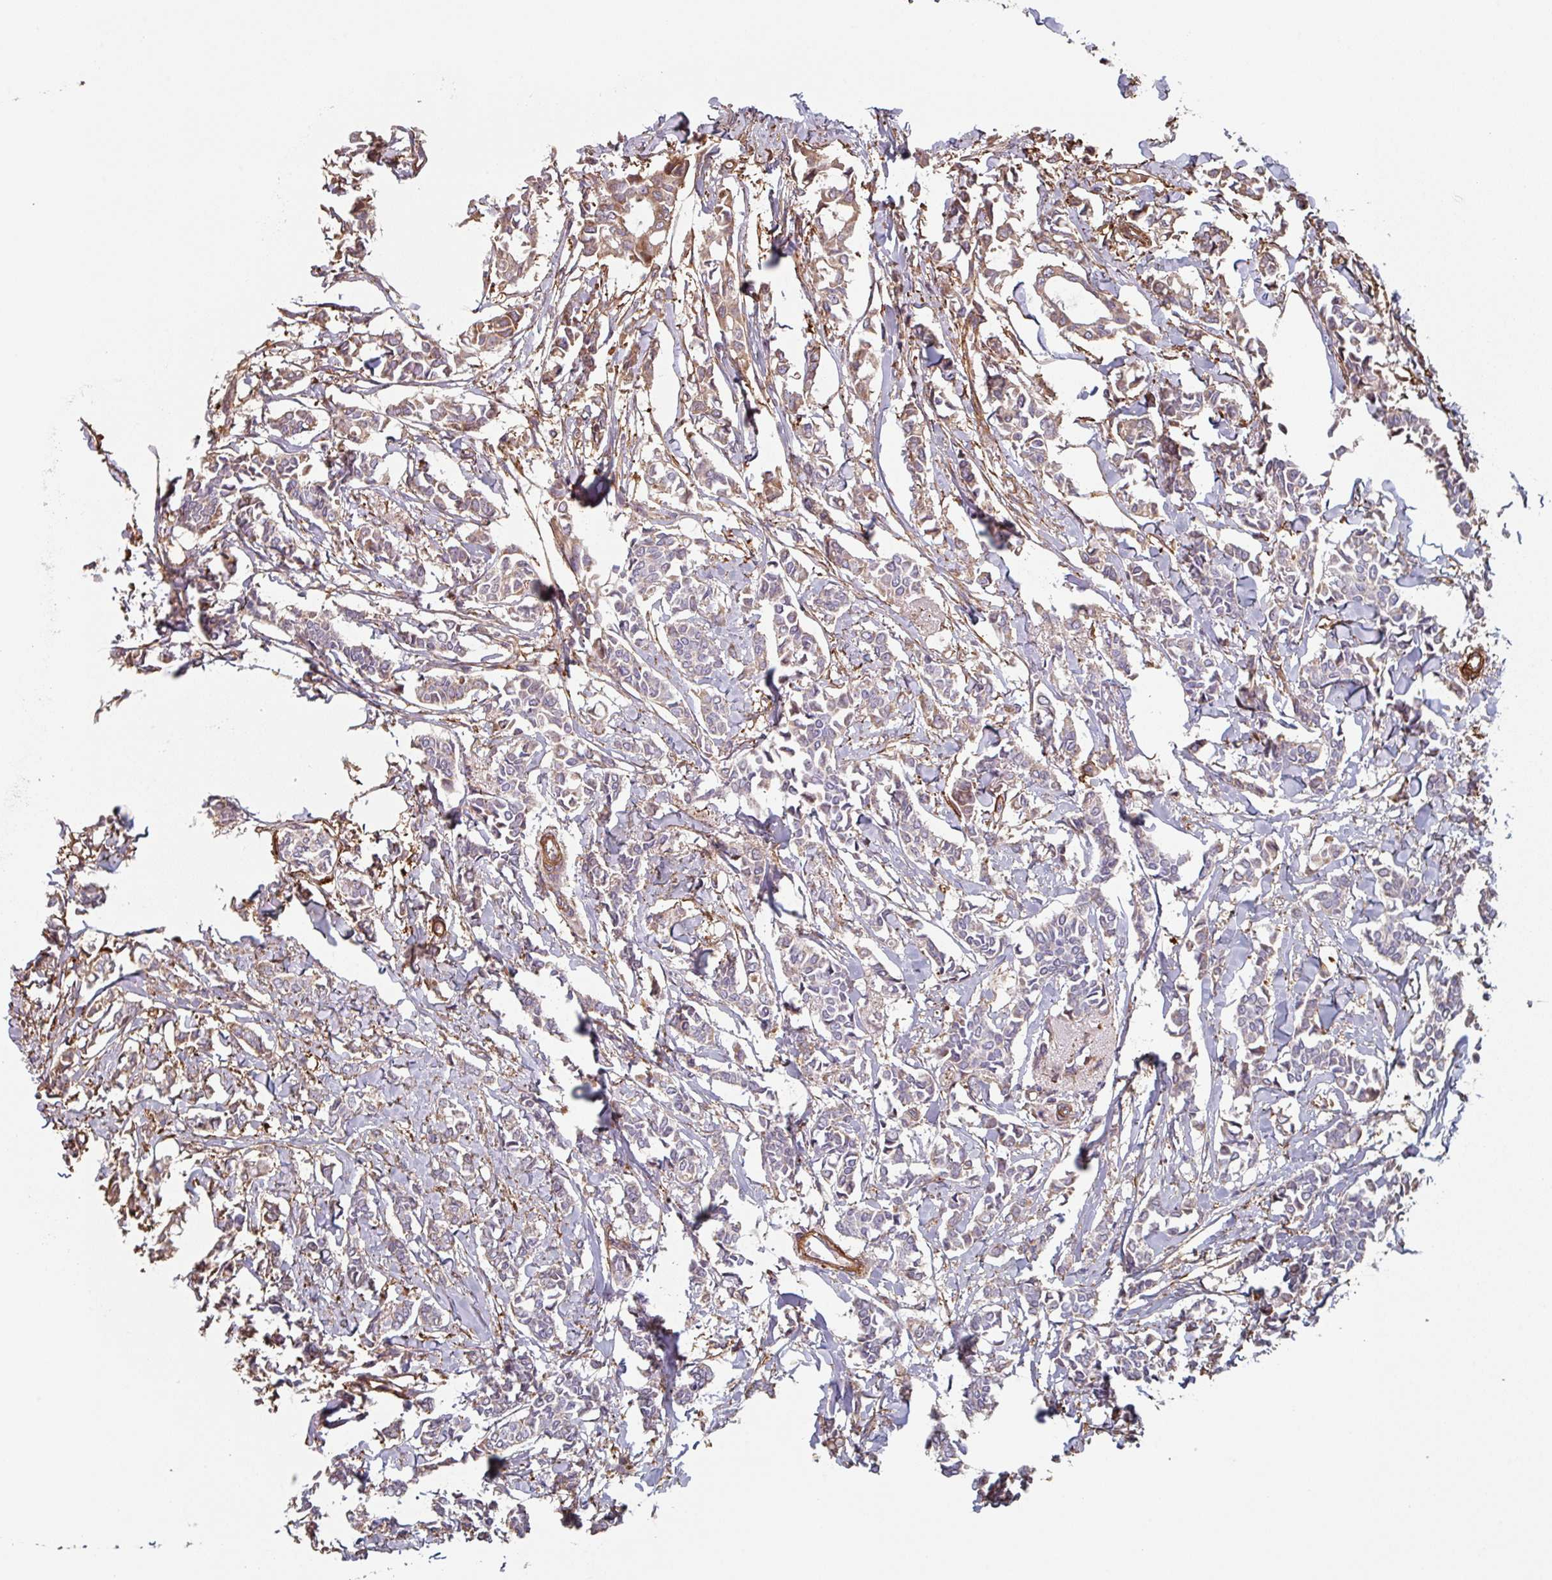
{"staining": {"intensity": "moderate", "quantity": "<25%", "location": "cytoplasmic/membranous"}, "tissue": "breast cancer", "cell_type": "Tumor cells", "image_type": "cancer", "snomed": [{"axis": "morphology", "description": "Duct carcinoma"}, {"axis": "topography", "description": "Breast"}], "caption": "Immunohistochemical staining of human intraductal carcinoma (breast) demonstrates low levels of moderate cytoplasmic/membranous protein expression in about <25% of tumor cells.", "gene": "GSTA4", "patient": {"sex": "female", "age": 41}}